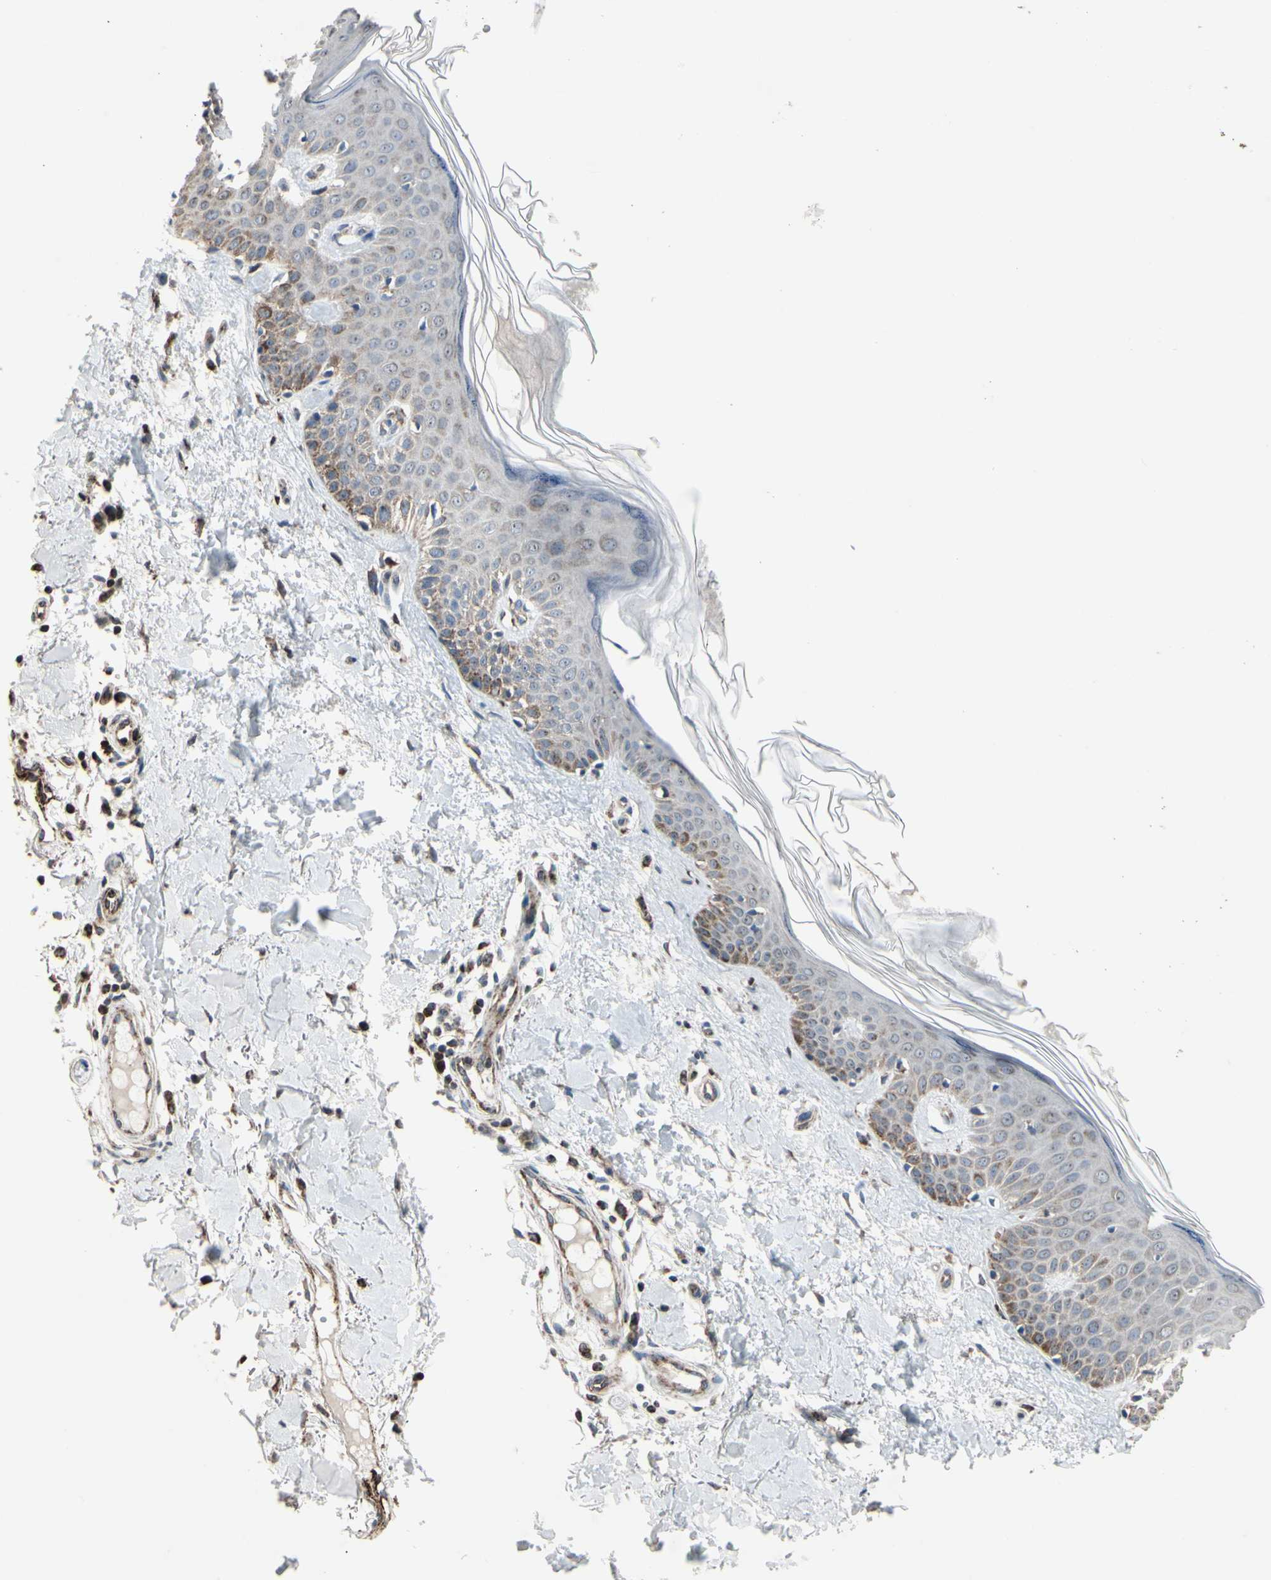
{"staining": {"intensity": "moderate", "quantity": "25%-75%", "location": "cytoplasmic/membranous"}, "tissue": "skin", "cell_type": "Fibroblasts", "image_type": "normal", "snomed": [{"axis": "morphology", "description": "Normal tissue, NOS"}, {"axis": "topography", "description": "Skin"}], "caption": "Brown immunohistochemical staining in normal human skin displays moderate cytoplasmic/membranous expression in approximately 25%-75% of fibroblasts. (DAB IHC with brightfield microscopy, high magnification).", "gene": "CPT1A", "patient": {"sex": "male", "age": 67}}